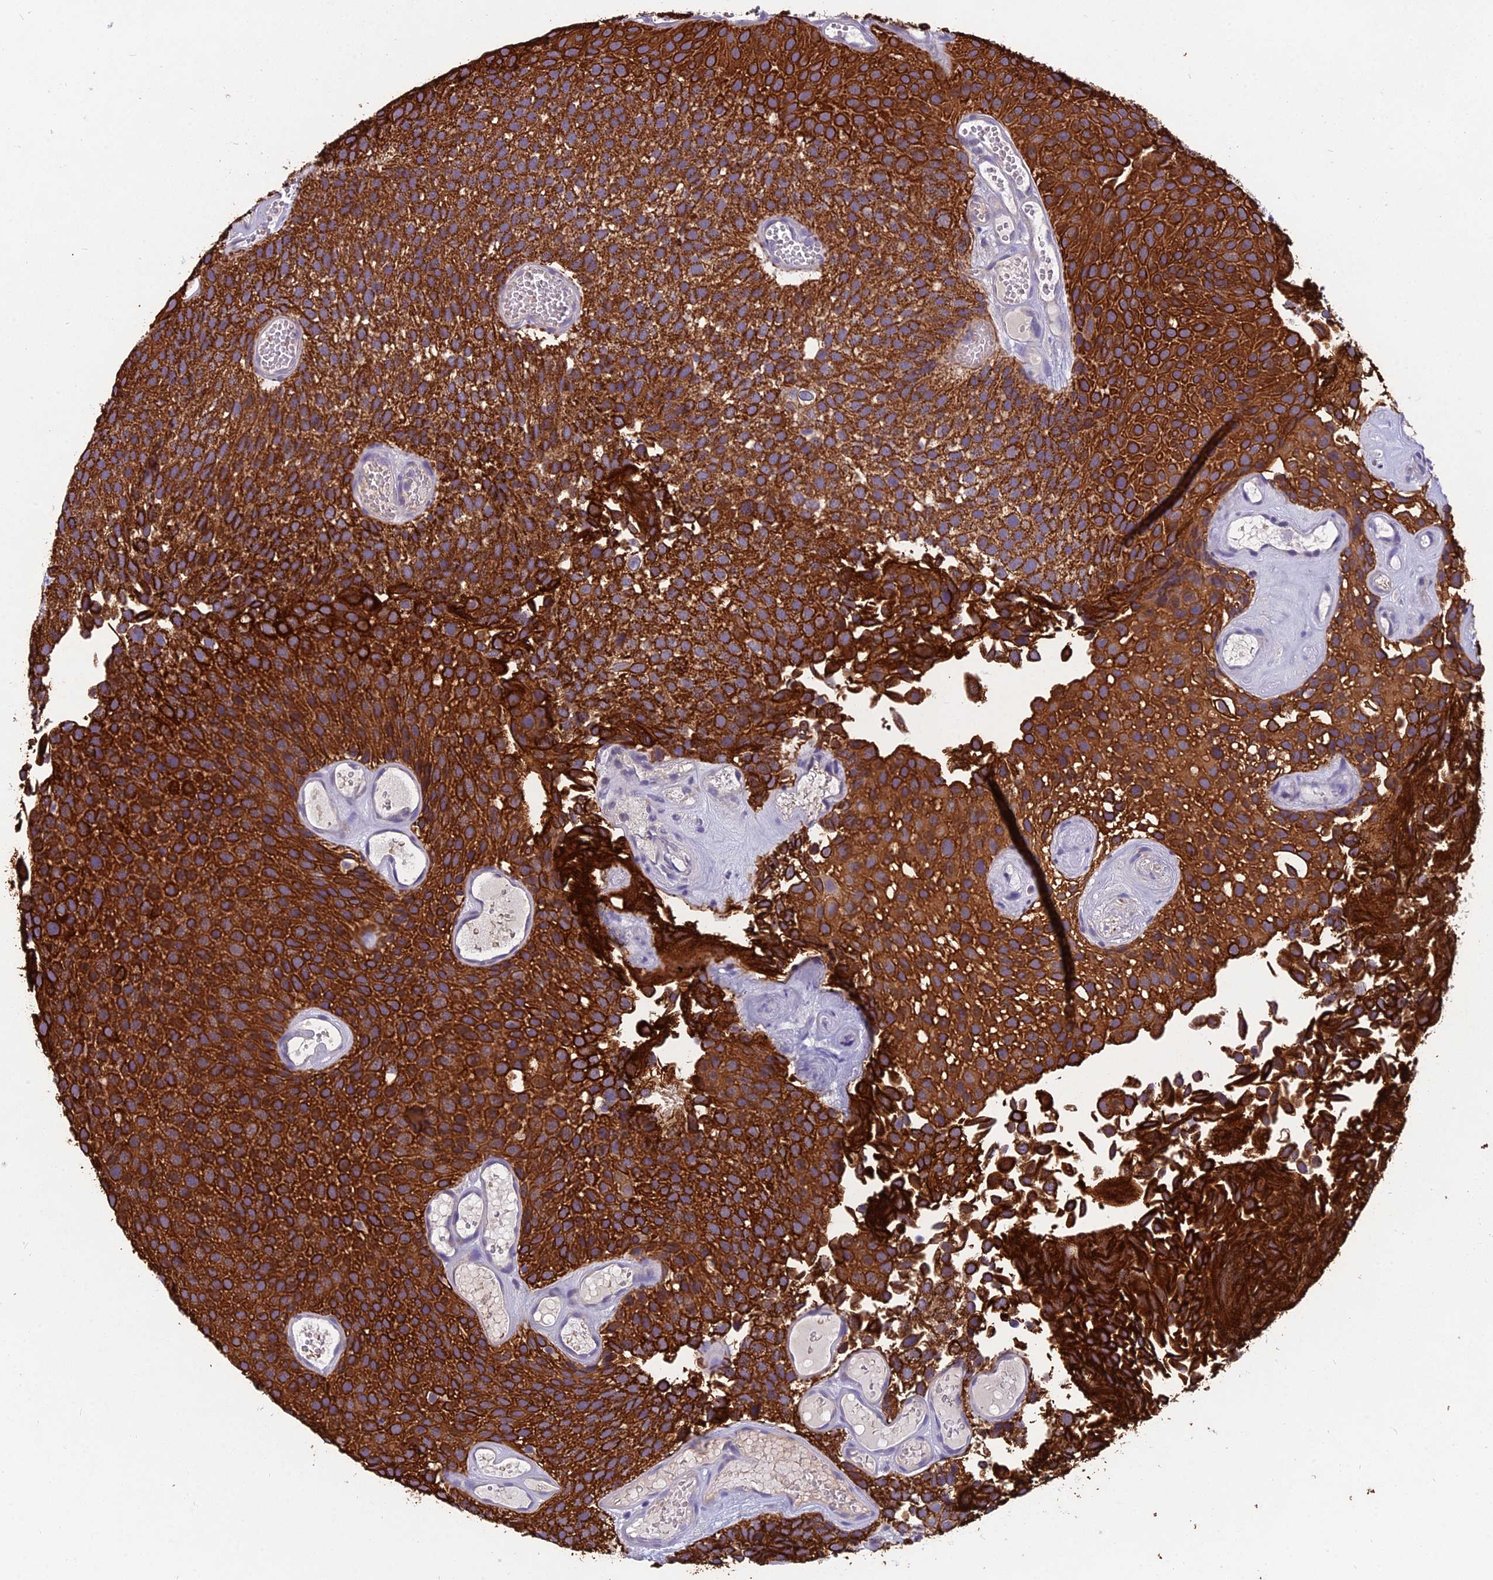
{"staining": {"intensity": "strong", "quantity": ">75%", "location": "cytoplasmic/membranous"}, "tissue": "urothelial cancer", "cell_type": "Tumor cells", "image_type": "cancer", "snomed": [{"axis": "morphology", "description": "Urothelial carcinoma, Low grade"}, {"axis": "topography", "description": "Urinary bladder"}], "caption": "Approximately >75% of tumor cells in human low-grade urothelial carcinoma display strong cytoplasmic/membranous protein staining as visualized by brown immunohistochemical staining.", "gene": "RBM41", "patient": {"sex": "male", "age": 89}}